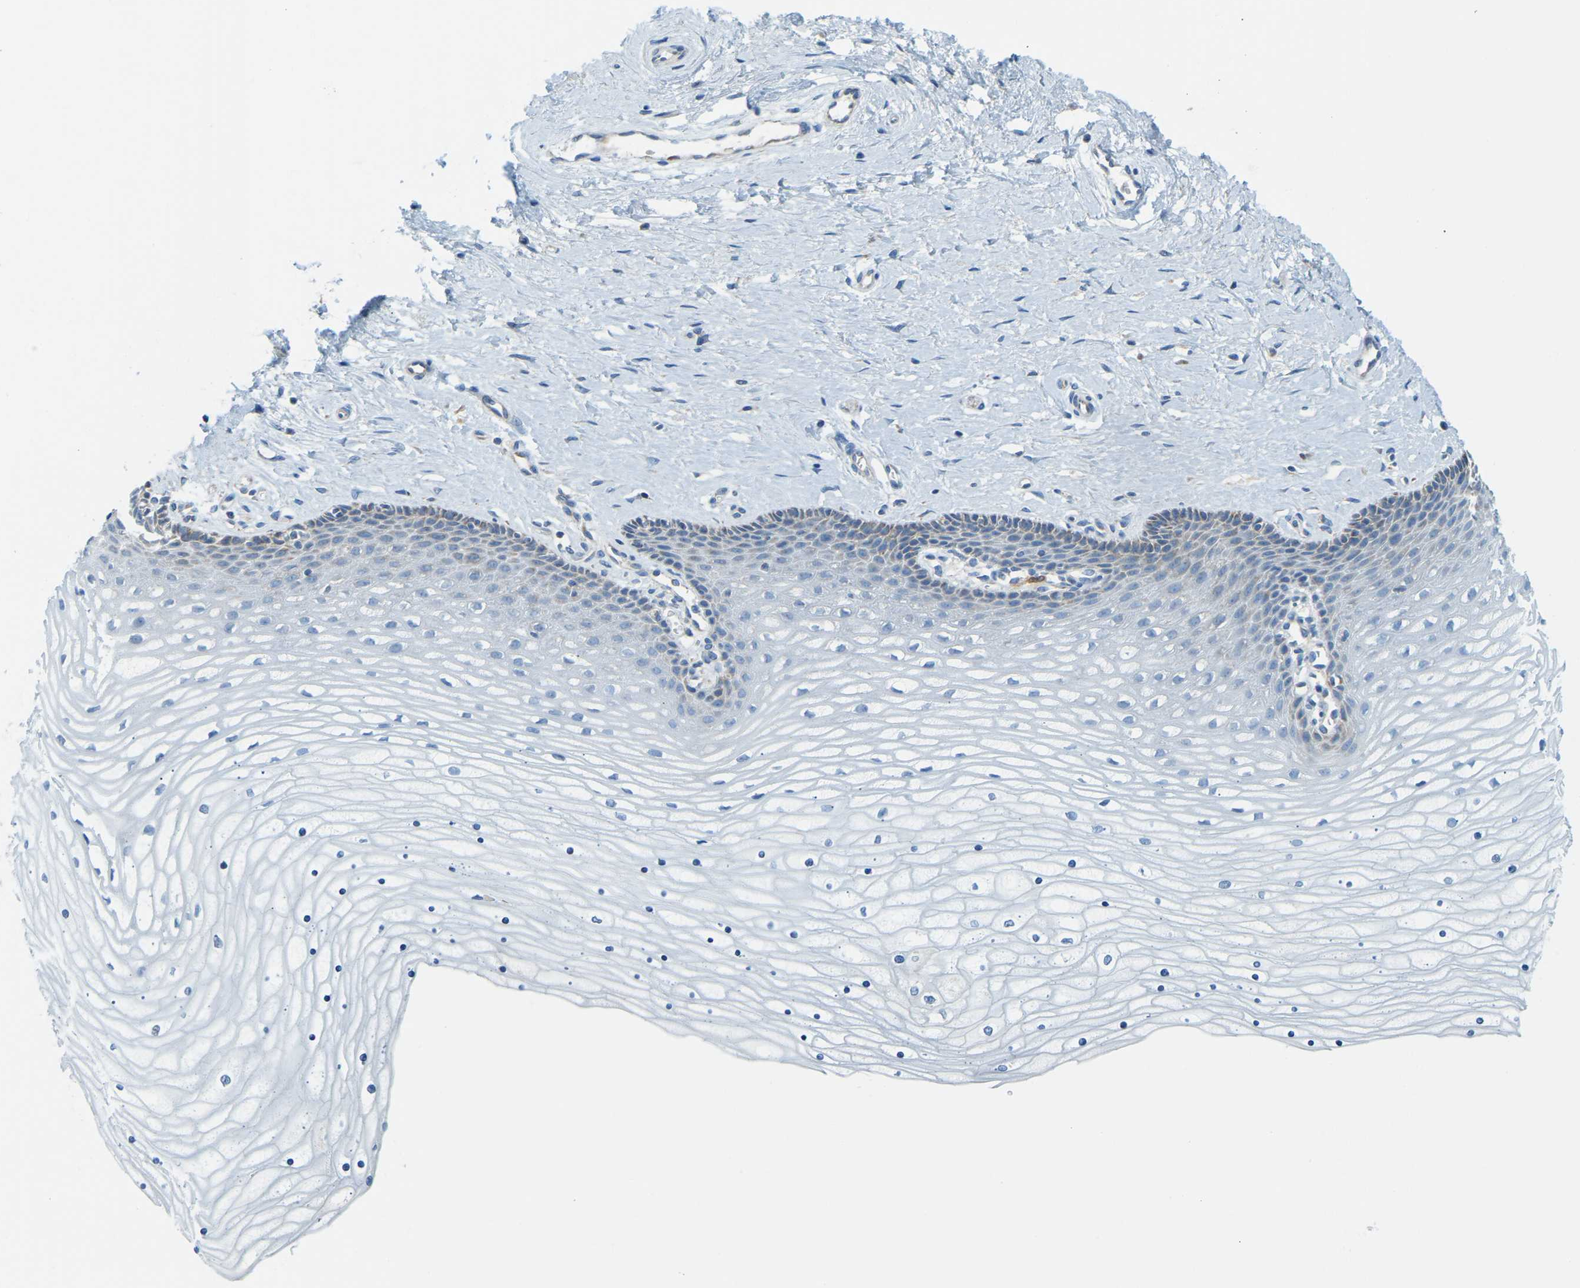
{"staining": {"intensity": "moderate", "quantity": "25%-75%", "location": "cytoplasmic/membranous"}, "tissue": "cervix", "cell_type": "Glandular cells", "image_type": "normal", "snomed": [{"axis": "morphology", "description": "Normal tissue, NOS"}, {"axis": "topography", "description": "Cervix"}], "caption": "Glandular cells show medium levels of moderate cytoplasmic/membranous staining in about 25%-75% of cells in benign human cervix. The staining was performed using DAB to visualize the protein expression in brown, while the nuclei were stained in blue with hematoxylin (Magnification: 20x).", "gene": "GDA", "patient": {"sex": "female", "age": 39}}